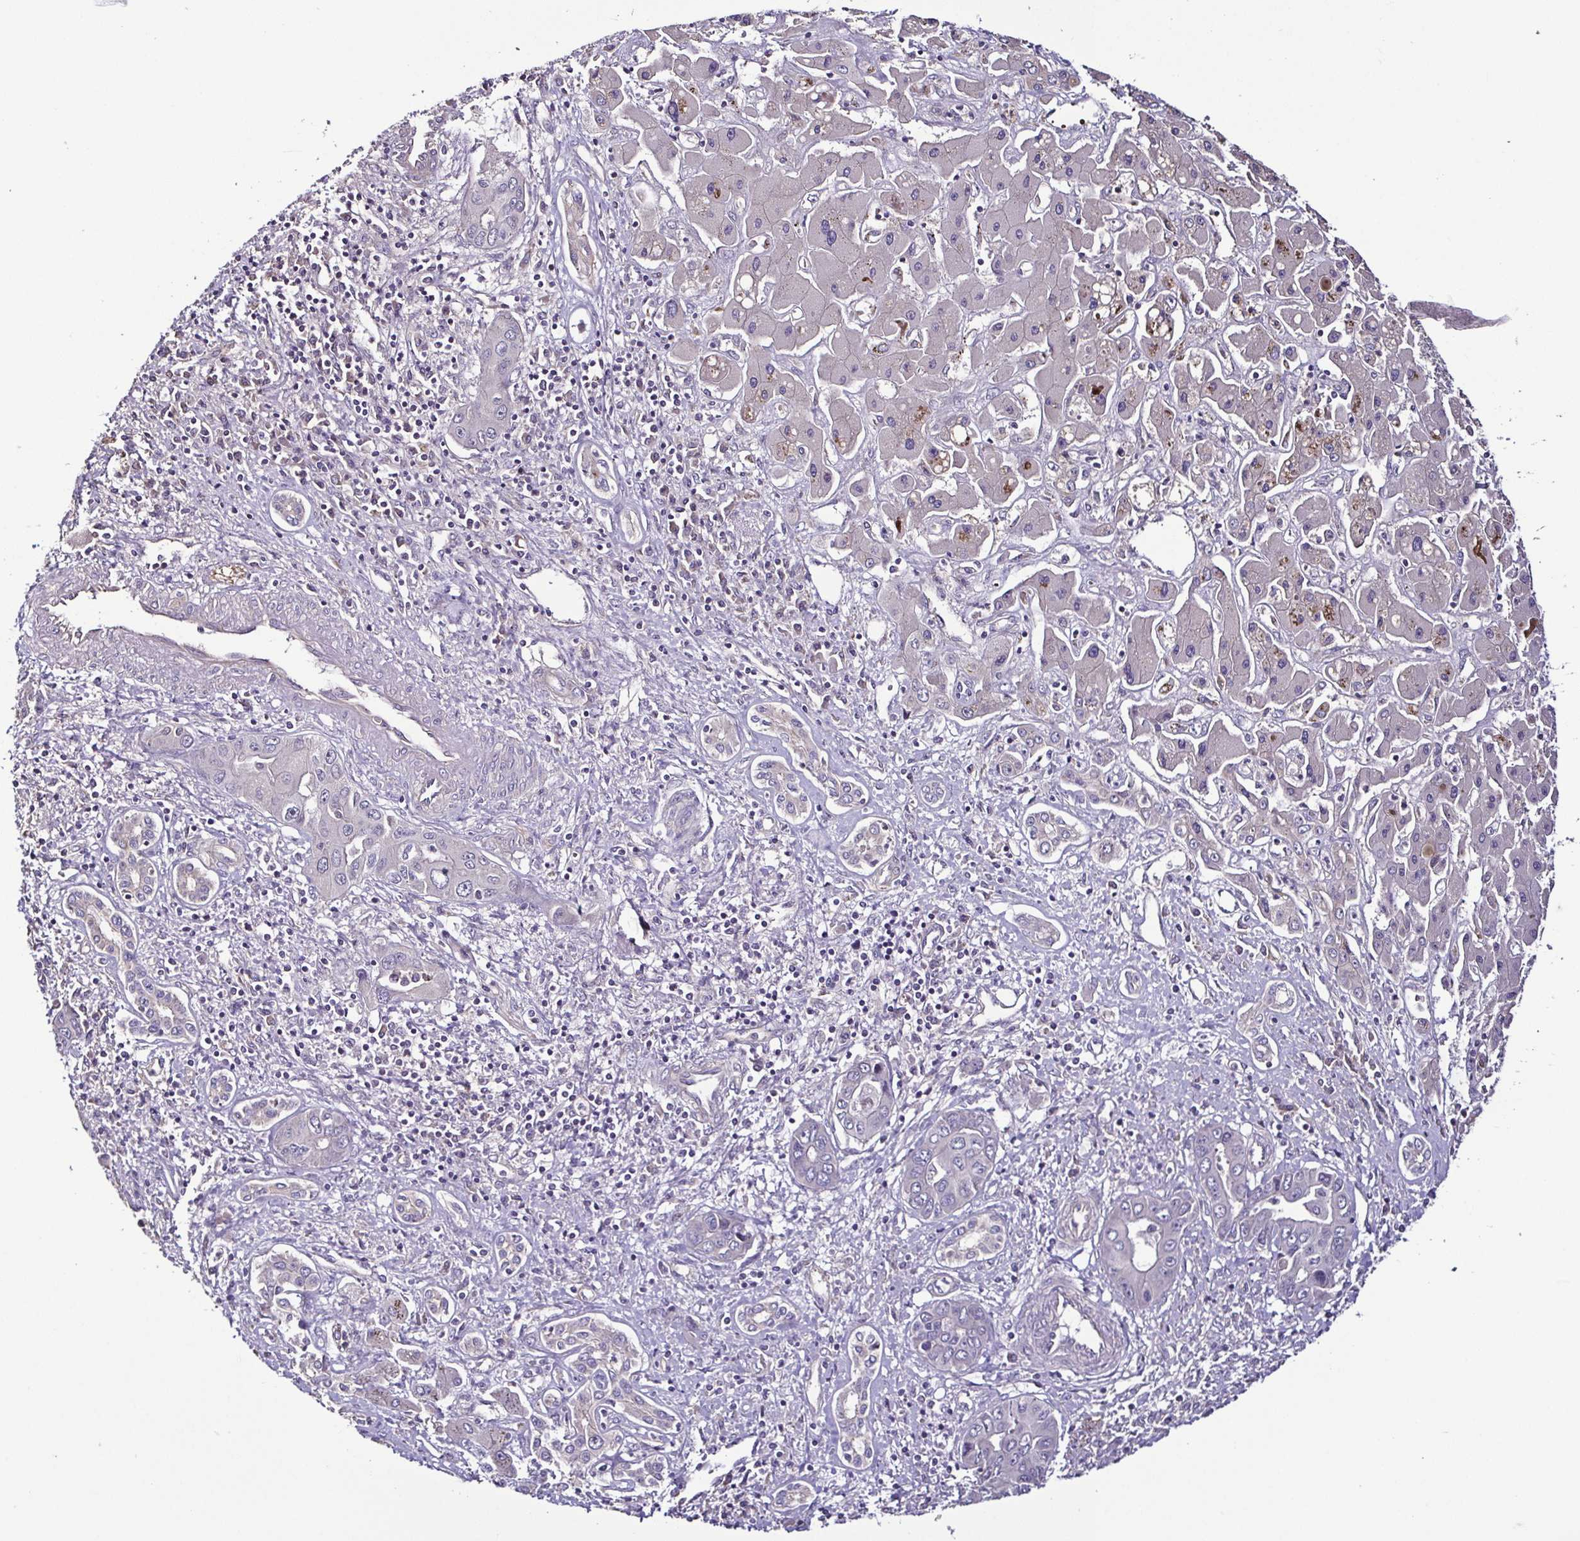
{"staining": {"intensity": "negative", "quantity": "none", "location": "none"}, "tissue": "liver cancer", "cell_type": "Tumor cells", "image_type": "cancer", "snomed": [{"axis": "morphology", "description": "Cholangiocarcinoma"}, {"axis": "topography", "description": "Liver"}], "caption": "Protein analysis of cholangiocarcinoma (liver) displays no significant expression in tumor cells.", "gene": "LMOD2", "patient": {"sex": "male", "age": 67}}